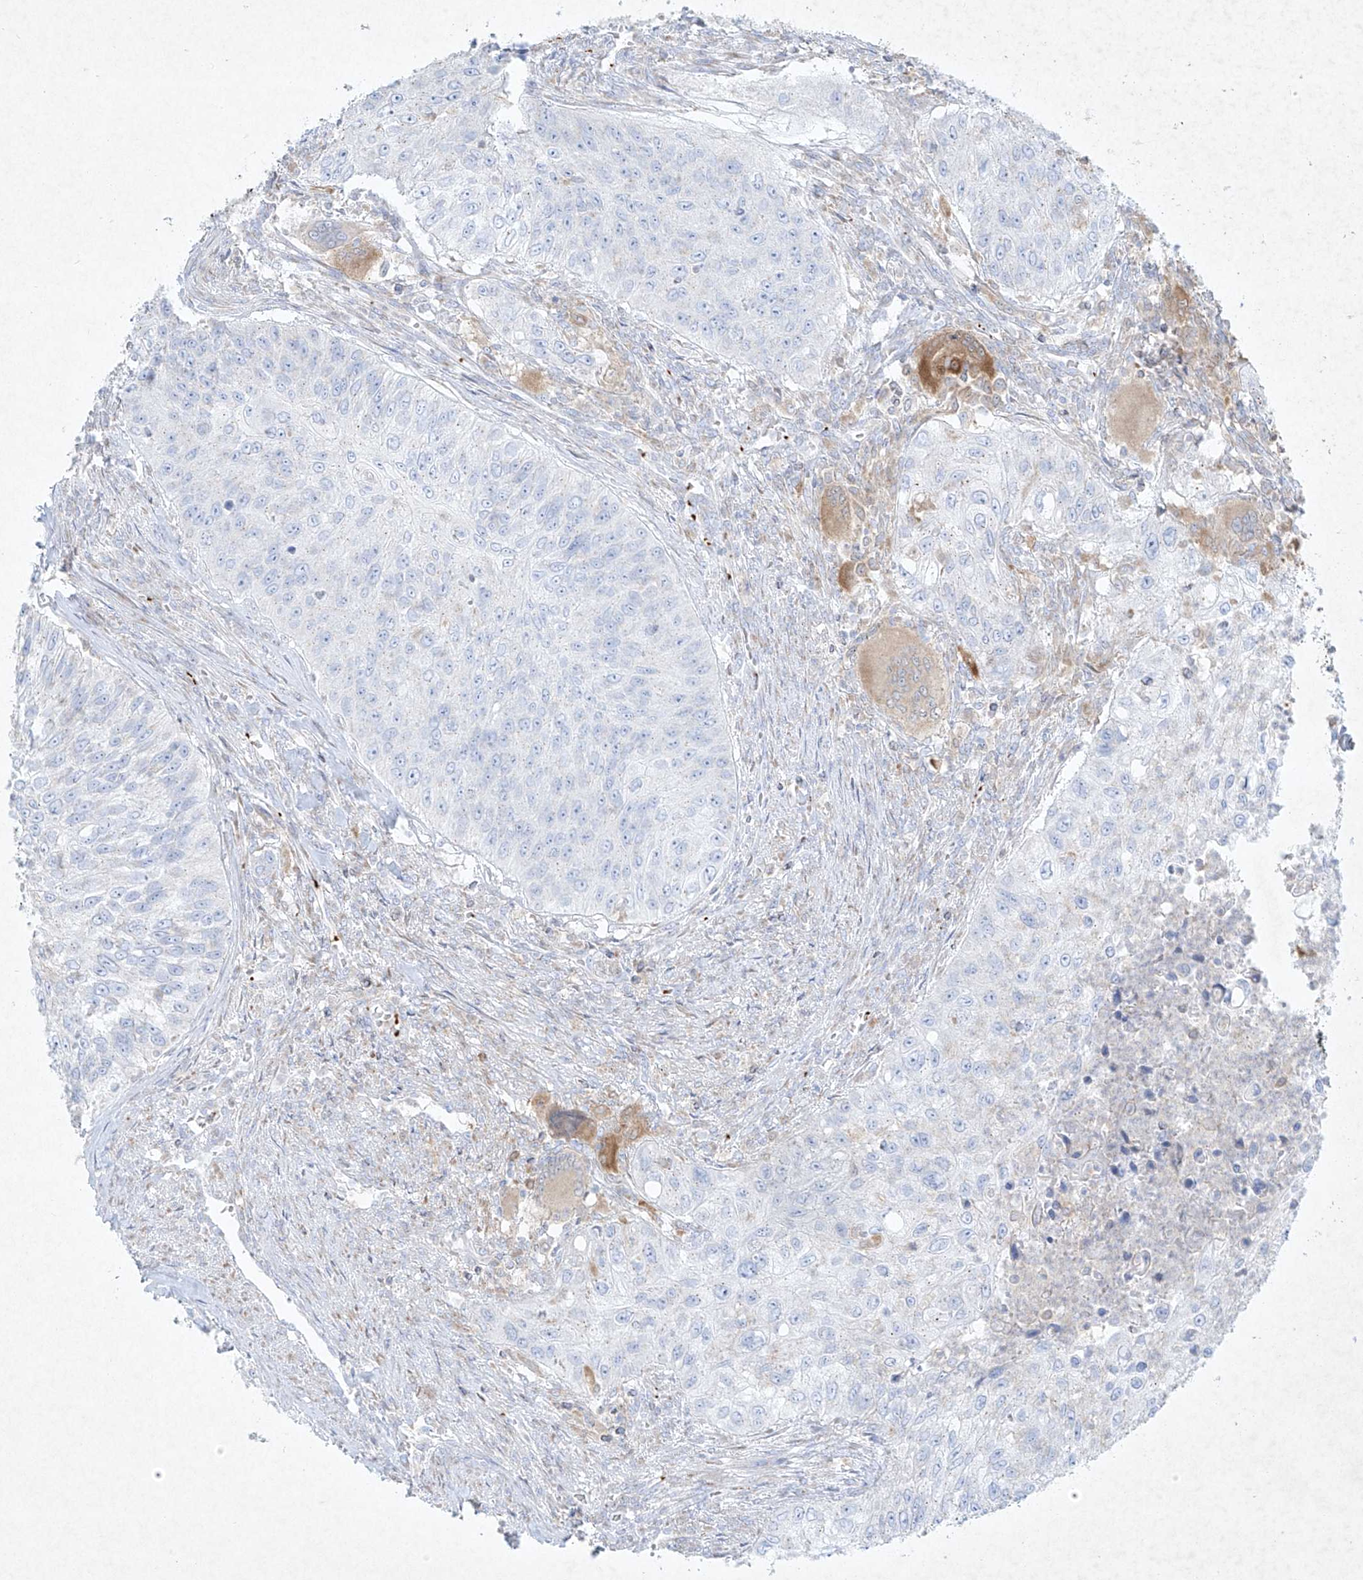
{"staining": {"intensity": "negative", "quantity": "none", "location": "none"}, "tissue": "urothelial cancer", "cell_type": "Tumor cells", "image_type": "cancer", "snomed": [{"axis": "morphology", "description": "Urothelial carcinoma, High grade"}, {"axis": "topography", "description": "Urinary bladder"}], "caption": "The micrograph displays no staining of tumor cells in urothelial cancer.", "gene": "PLEK", "patient": {"sex": "female", "age": 60}}